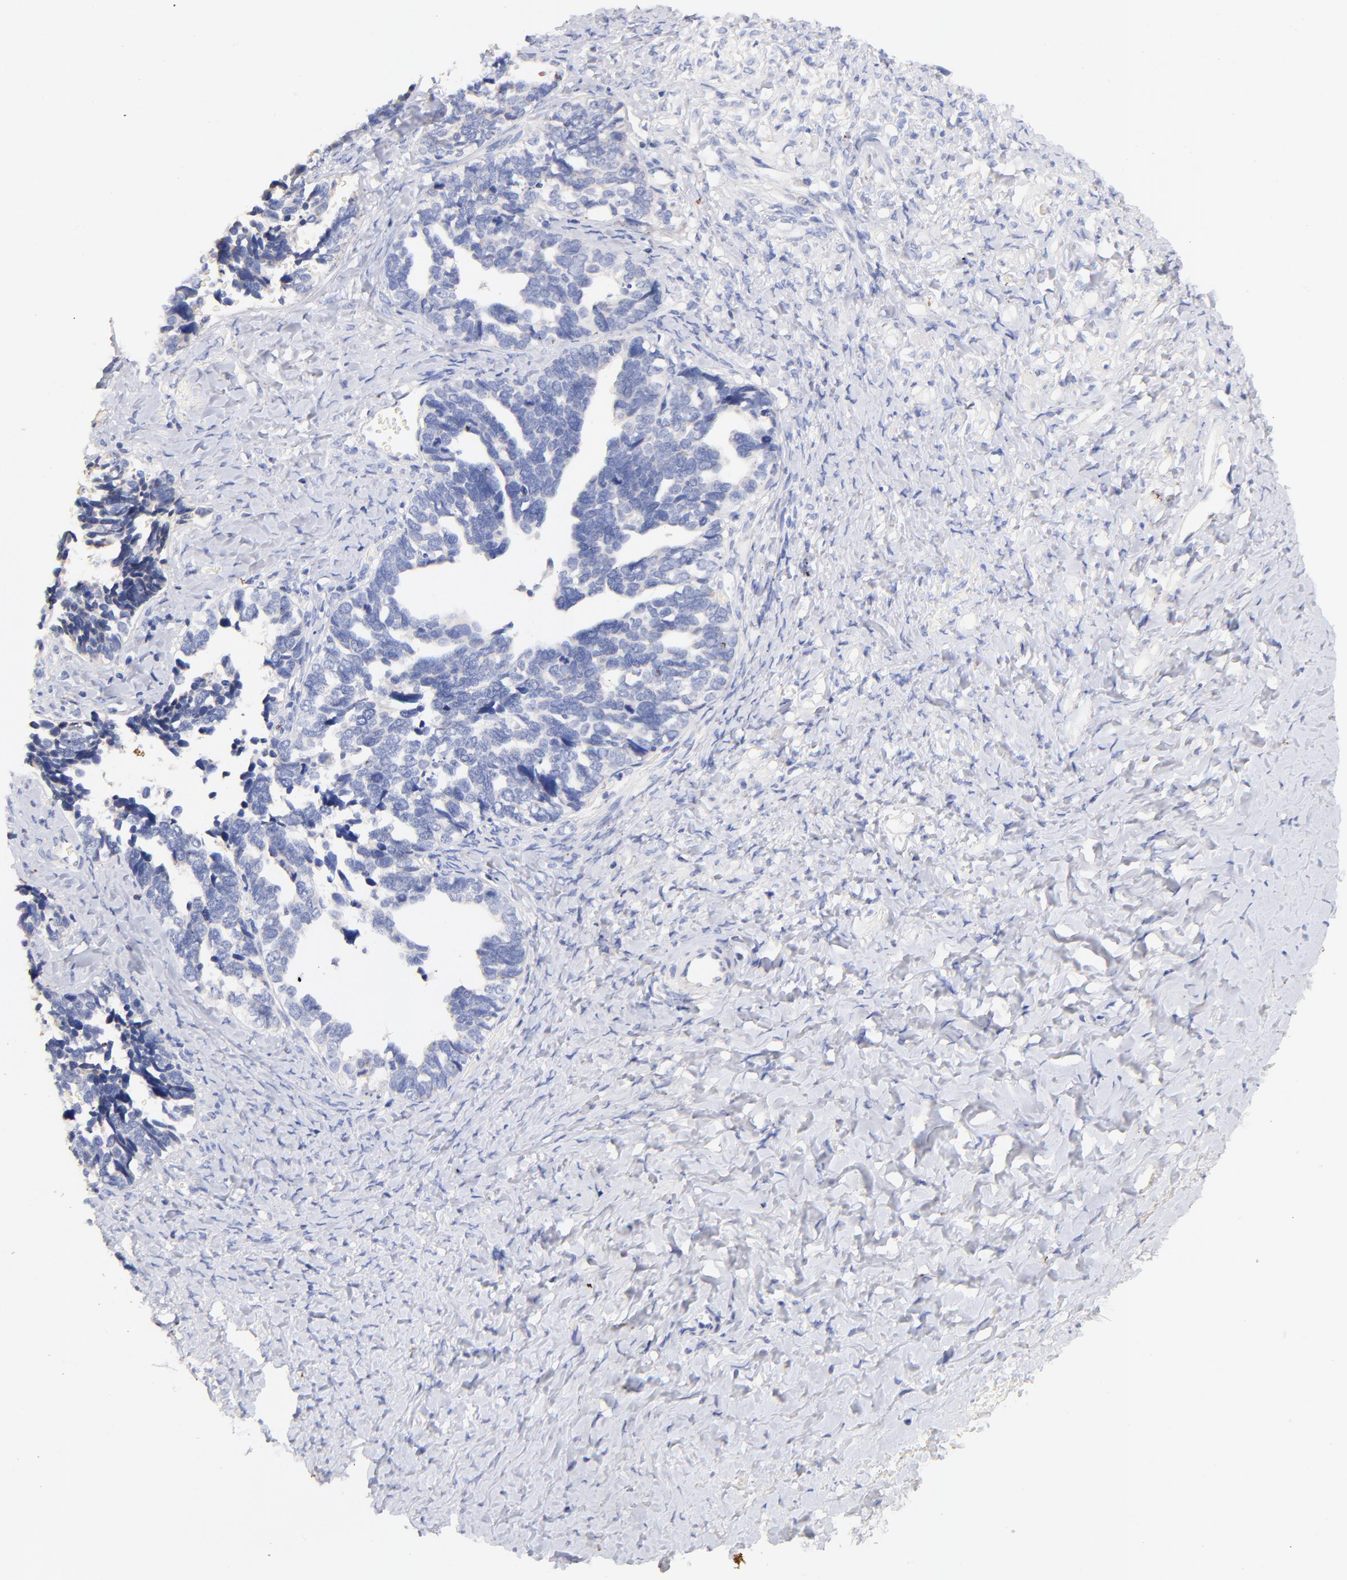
{"staining": {"intensity": "negative", "quantity": "none", "location": "none"}, "tissue": "ovarian cancer", "cell_type": "Tumor cells", "image_type": "cancer", "snomed": [{"axis": "morphology", "description": "Cystadenocarcinoma, serous, NOS"}, {"axis": "topography", "description": "Ovary"}], "caption": "Serous cystadenocarcinoma (ovarian) was stained to show a protein in brown. There is no significant positivity in tumor cells.", "gene": "IGLV7-43", "patient": {"sex": "female", "age": 77}}